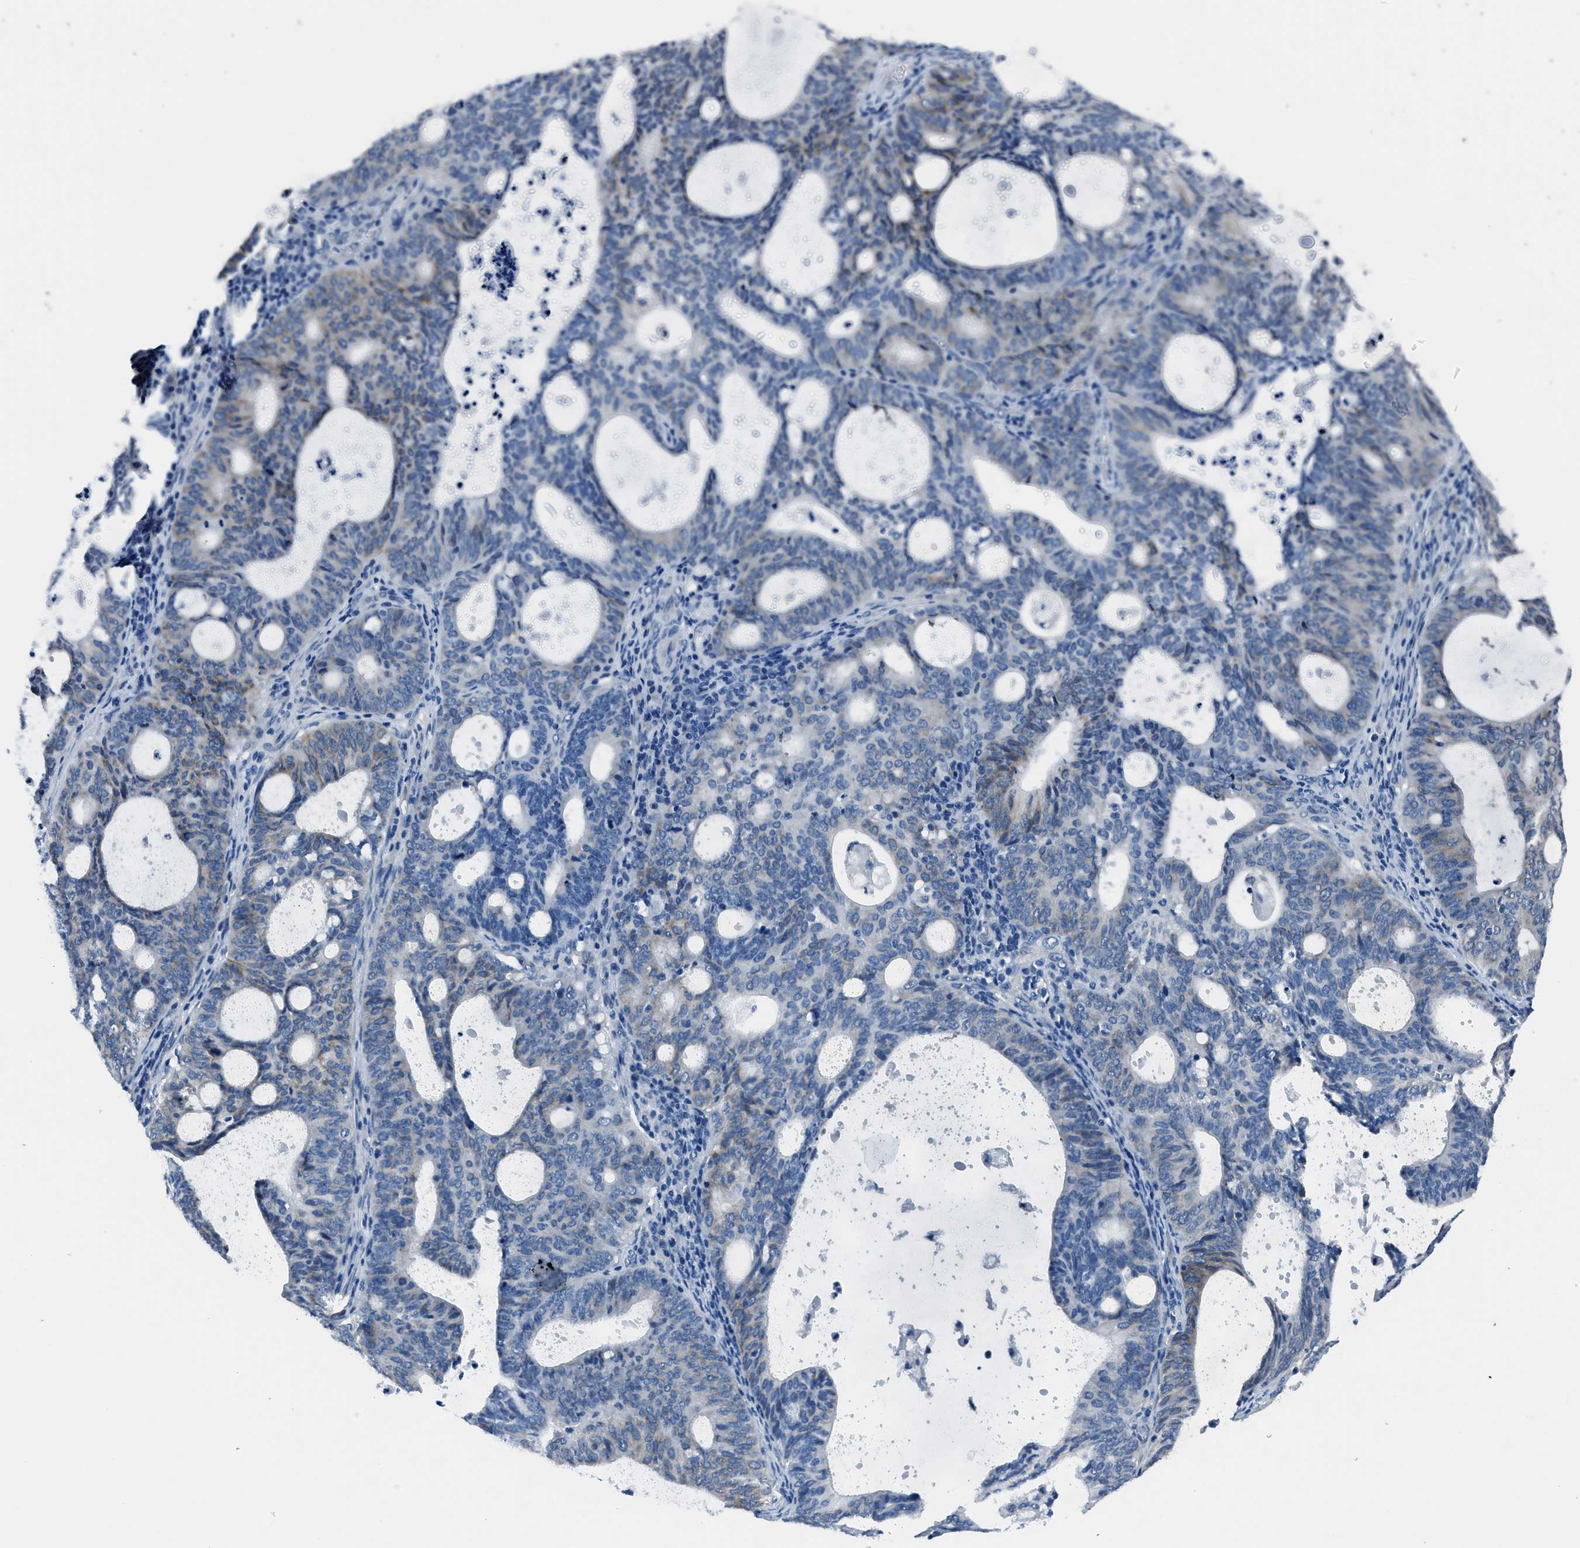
{"staining": {"intensity": "weak", "quantity": "<25%", "location": "cytoplasmic/membranous"}, "tissue": "endometrial cancer", "cell_type": "Tumor cells", "image_type": "cancer", "snomed": [{"axis": "morphology", "description": "Adenocarcinoma, NOS"}, {"axis": "topography", "description": "Uterus"}], "caption": "Immunohistochemical staining of endometrial cancer (adenocarcinoma) displays no significant staining in tumor cells.", "gene": "GJA3", "patient": {"sex": "female", "age": 83}}